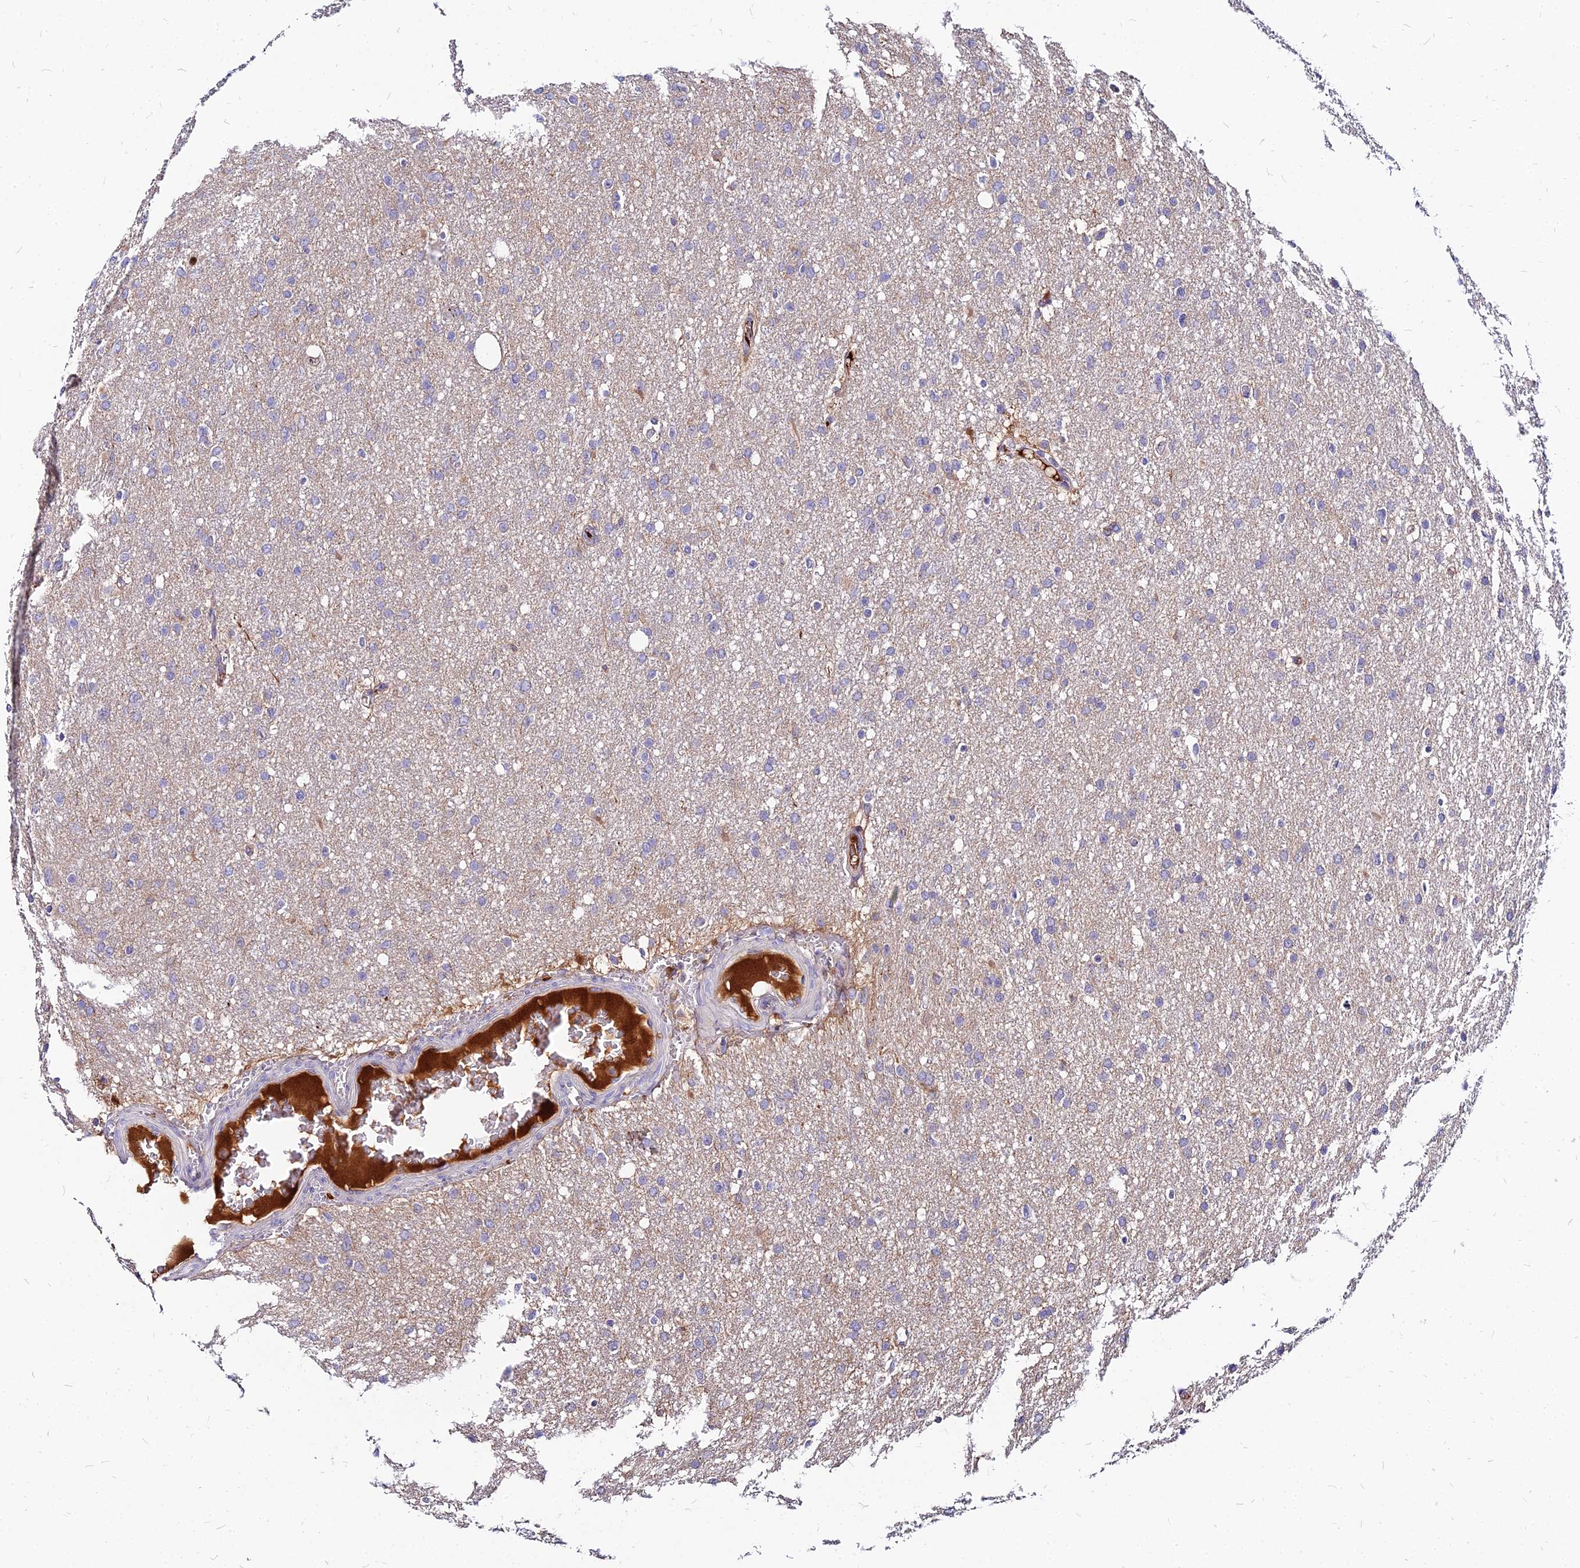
{"staining": {"intensity": "negative", "quantity": "none", "location": "none"}, "tissue": "glioma", "cell_type": "Tumor cells", "image_type": "cancer", "snomed": [{"axis": "morphology", "description": "Glioma, malignant, High grade"}, {"axis": "topography", "description": "Cerebral cortex"}], "caption": "High-grade glioma (malignant) was stained to show a protein in brown. There is no significant expression in tumor cells.", "gene": "ACSM6", "patient": {"sex": "female", "age": 36}}